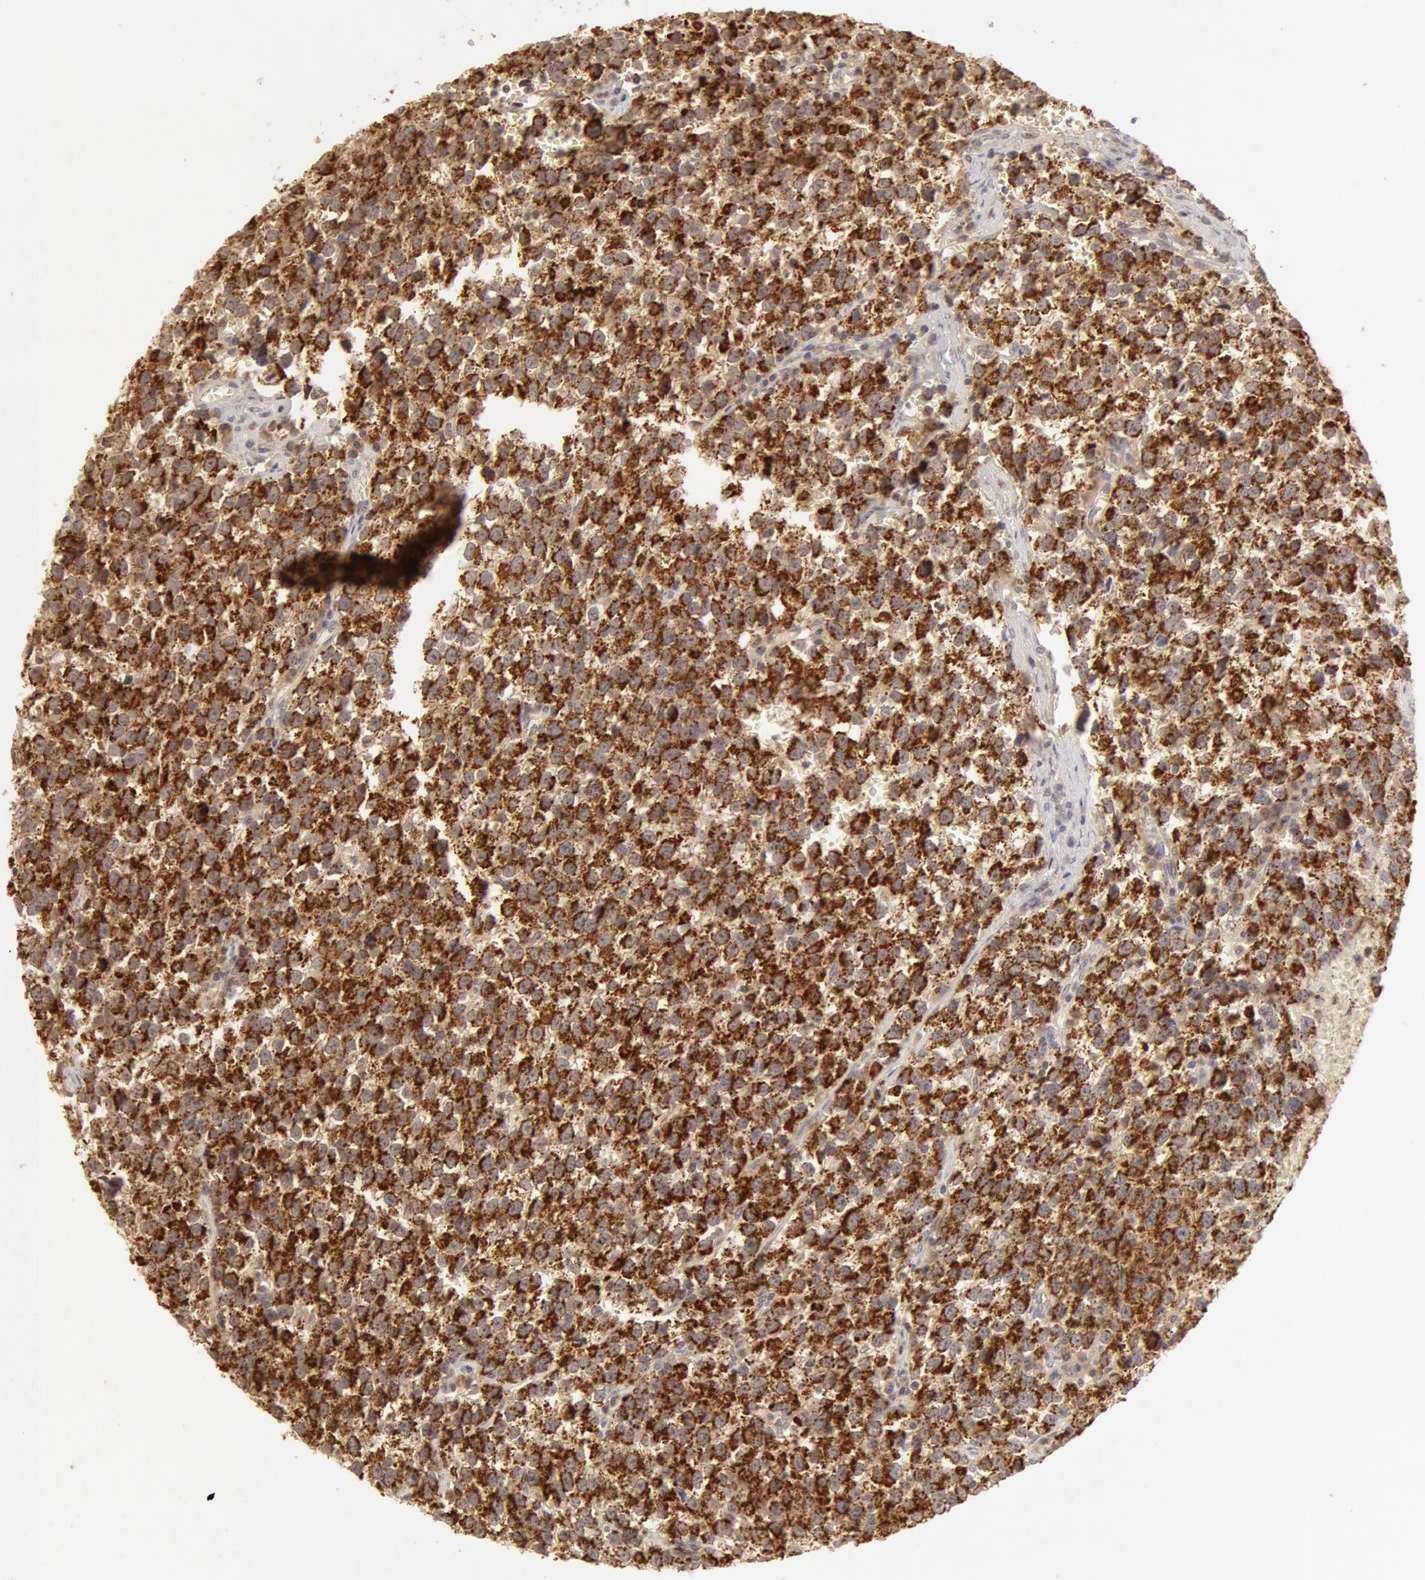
{"staining": {"intensity": "strong", "quantity": ">75%", "location": "cytoplasmic/membranous"}, "tissue": "testis cancer", "cell_type": "Tumor cells", "image_type": "cancer", "snomed": [{"axis": "morphology", "description": "Seminoma, NOS"}, {"axis": "topography", "description": "Testis"}], "caption": "Tumor cells exhibit high levels of strong cytoplasmic/membranous positivity in approximately >75% of cells in human testis cancer.", "gene": "ADPRH", "patient": {"sex": "male", "age": 35}}